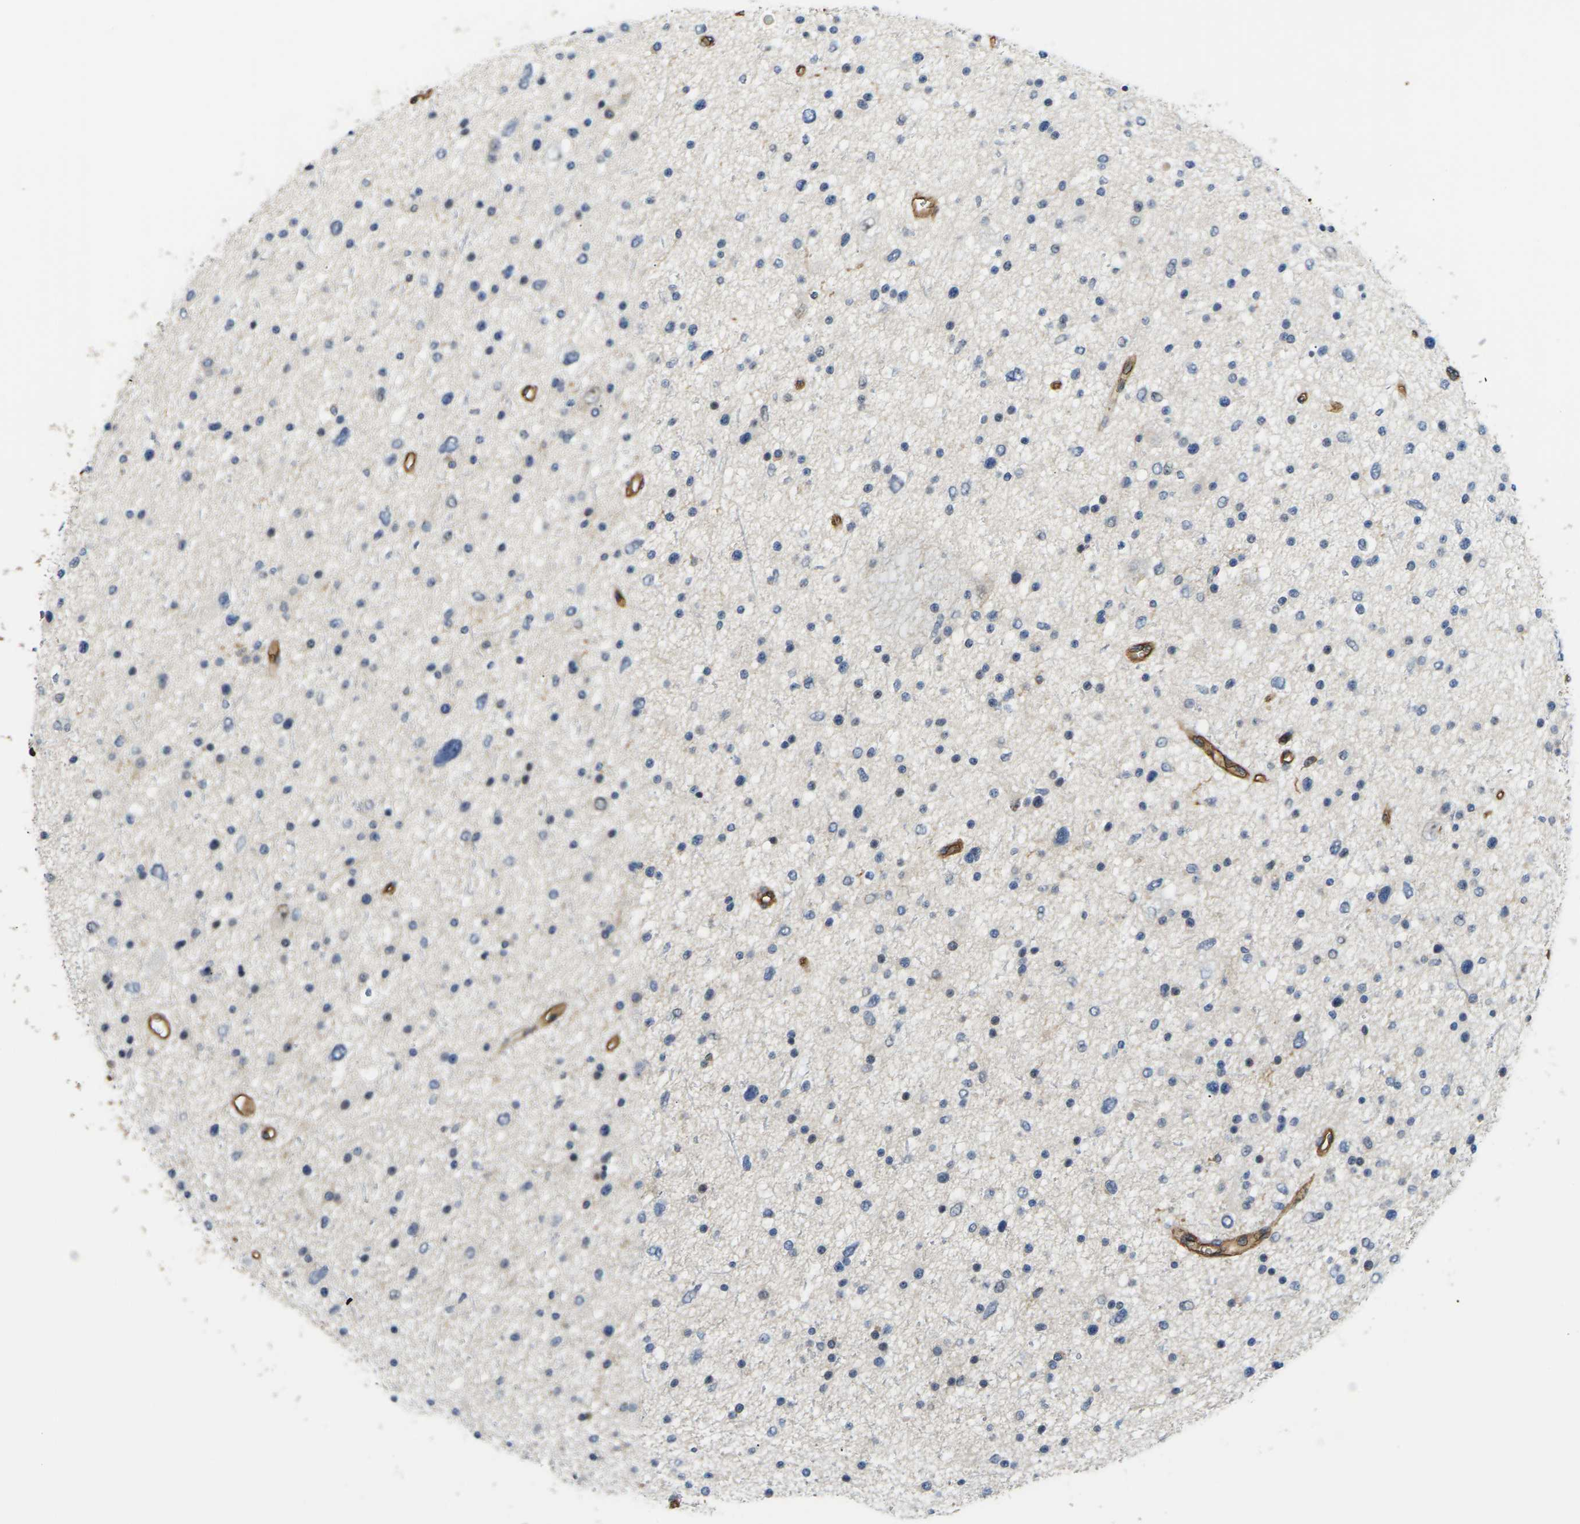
{"staining": {"intensity": "negative", "quantity": "none", "location": "none"}, "tissue": "glioma", "cell_type": "Tumor cells", "image_type": "cancer", "snomed": [{"axis": "morphology", "description": "Glioma, malignant, Low grade"}, {"axis": "topography", "description": "Brain"}], "caption": "Malignant glioma (low-grade) stained for a protein using immunohistochemistry shows no positivity tumor cells.", "gene": "IQGAP1", "patient": {"sex": "female", "age": 37}}